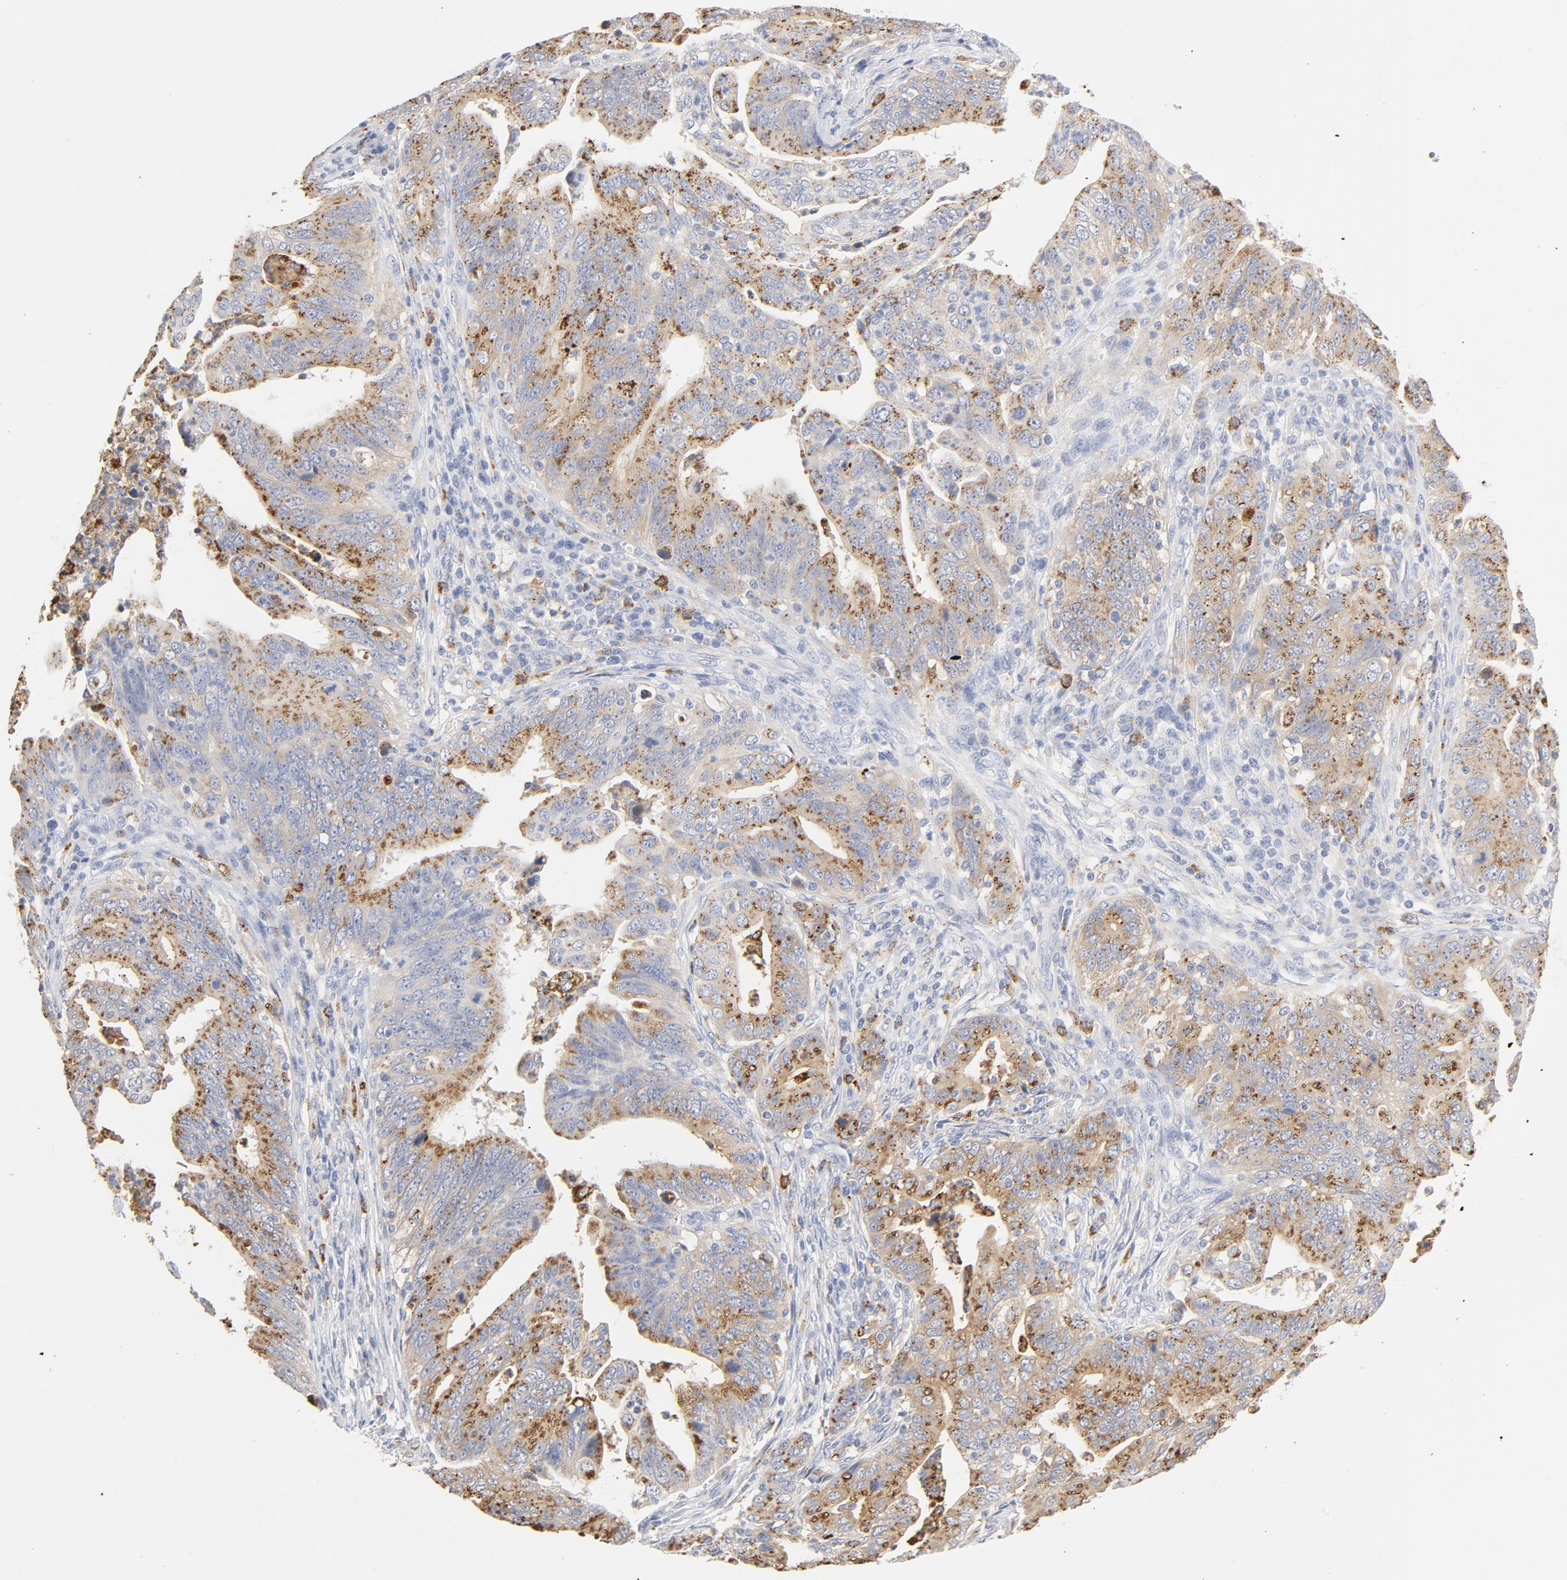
{"staining": {"intensity": "strong", "quantity": ">75%", "location": "cytoplasmic/membranous"}, "tissue": "stomach cancer", "cell_type": "Tumor cells", "image_type": "cancer", "snomed": [{"axis": "morphology", "description": "Adenocarcinoma, NOS"}, {"axis": "topography", "description": "Stomach, upper"}], "caption": "Protein expression analysis of stomach cancer (adenocarcinoma) displays strong cytoplasmic/membranous expression in approximately >75% of tumor cells.", "gene": "MAGEB17", "patient": {"sex": "female", "age": 50}}